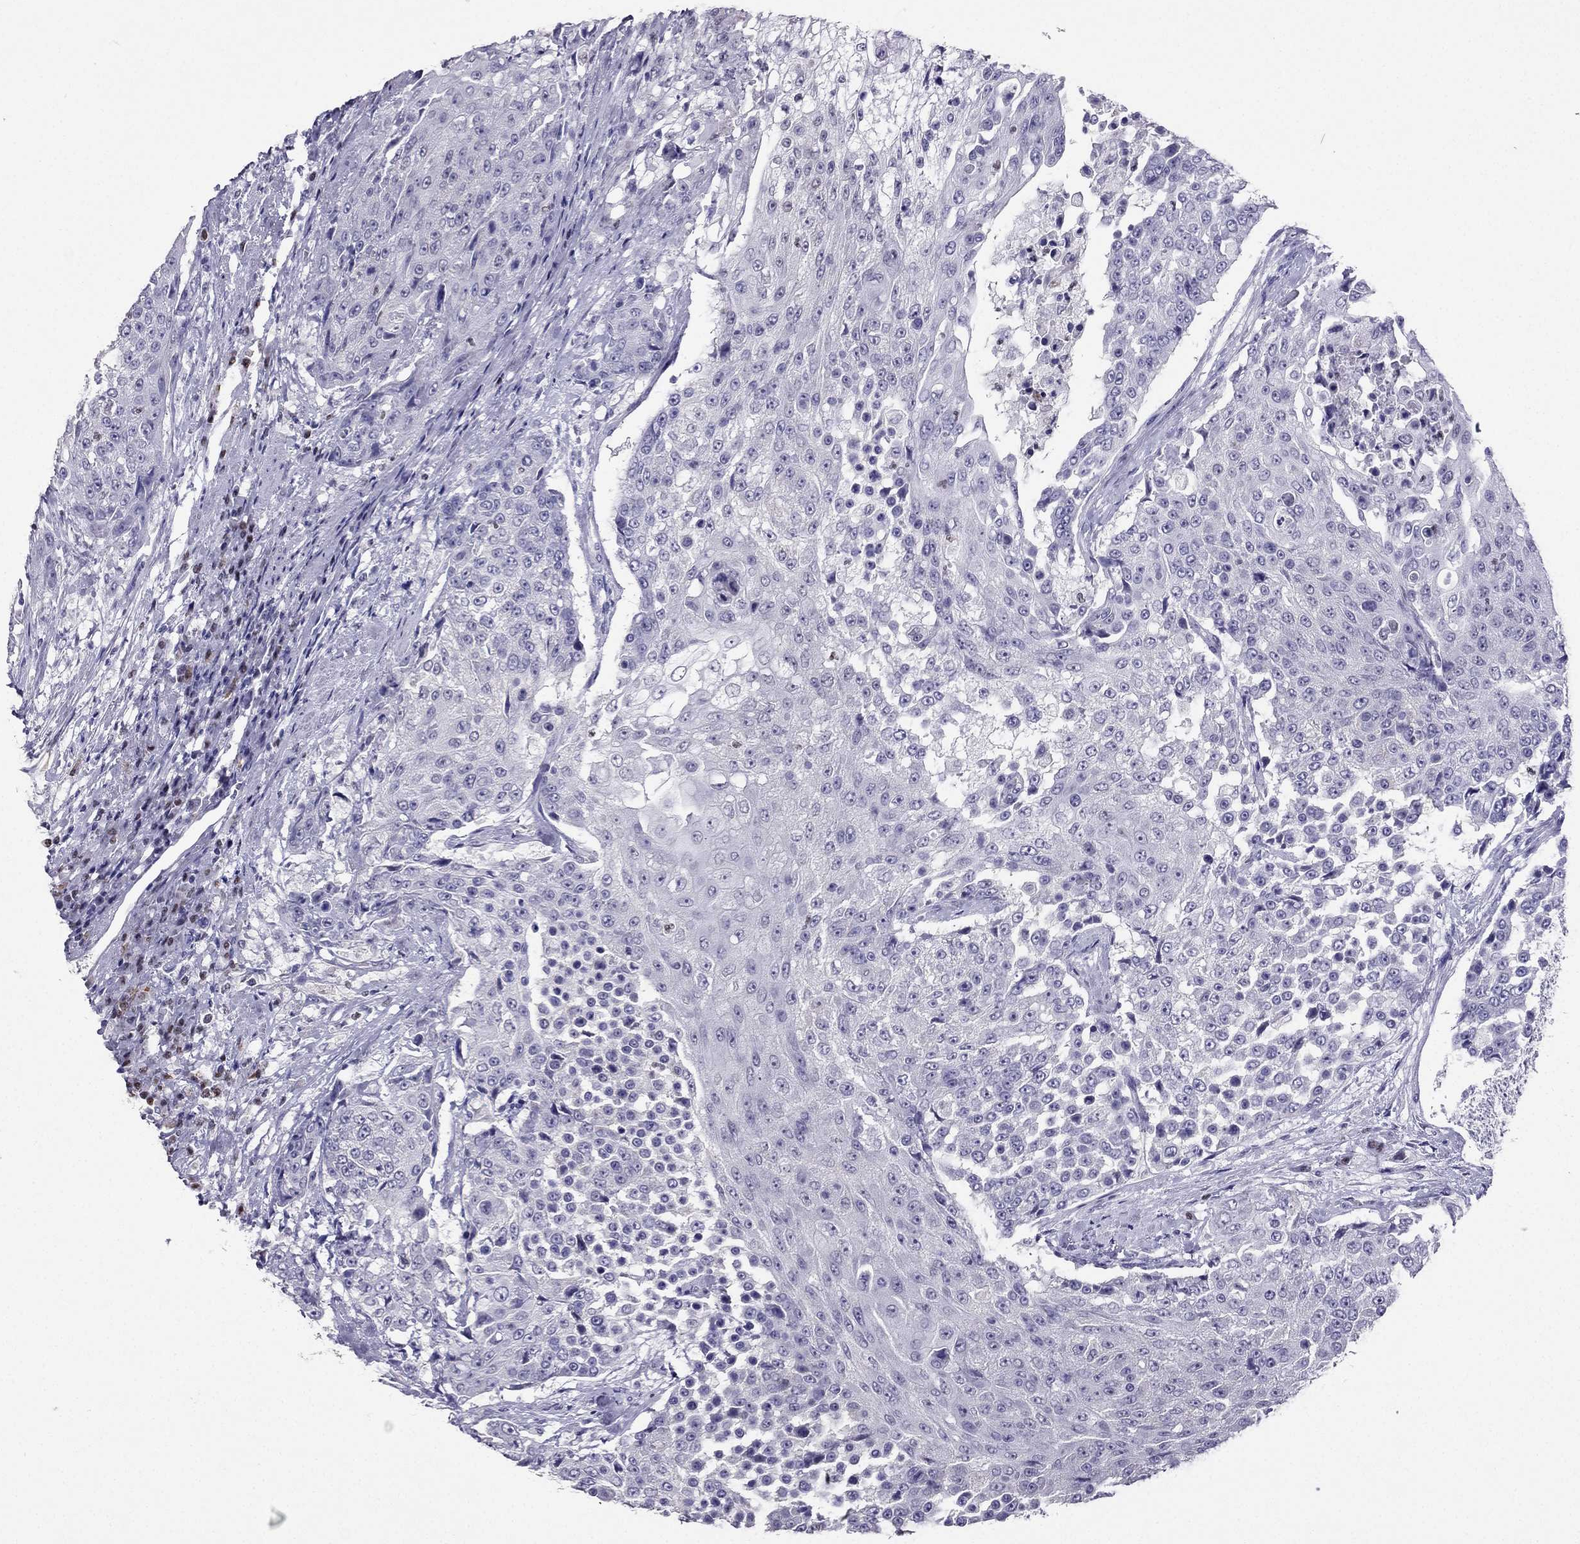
{"staining": {"intensity": "negative", "quantity": "none", "location": "none"}, "tissue": "urothelial cancer", "cell_type": "Tumor cells", "image_type": "cancer", "snomed": [{"axis": "morphology", "description": "Urothelial carcinoma, High grade"}, {"axis": "topography", "description": "Urinary bladder"}], "caption": "This is an IHC image of human high-grade urothelial carcinoma. There is no staining in tumor cells.", "gene": "ARID3A", "patient": {"sex": "female", "age": 63}}